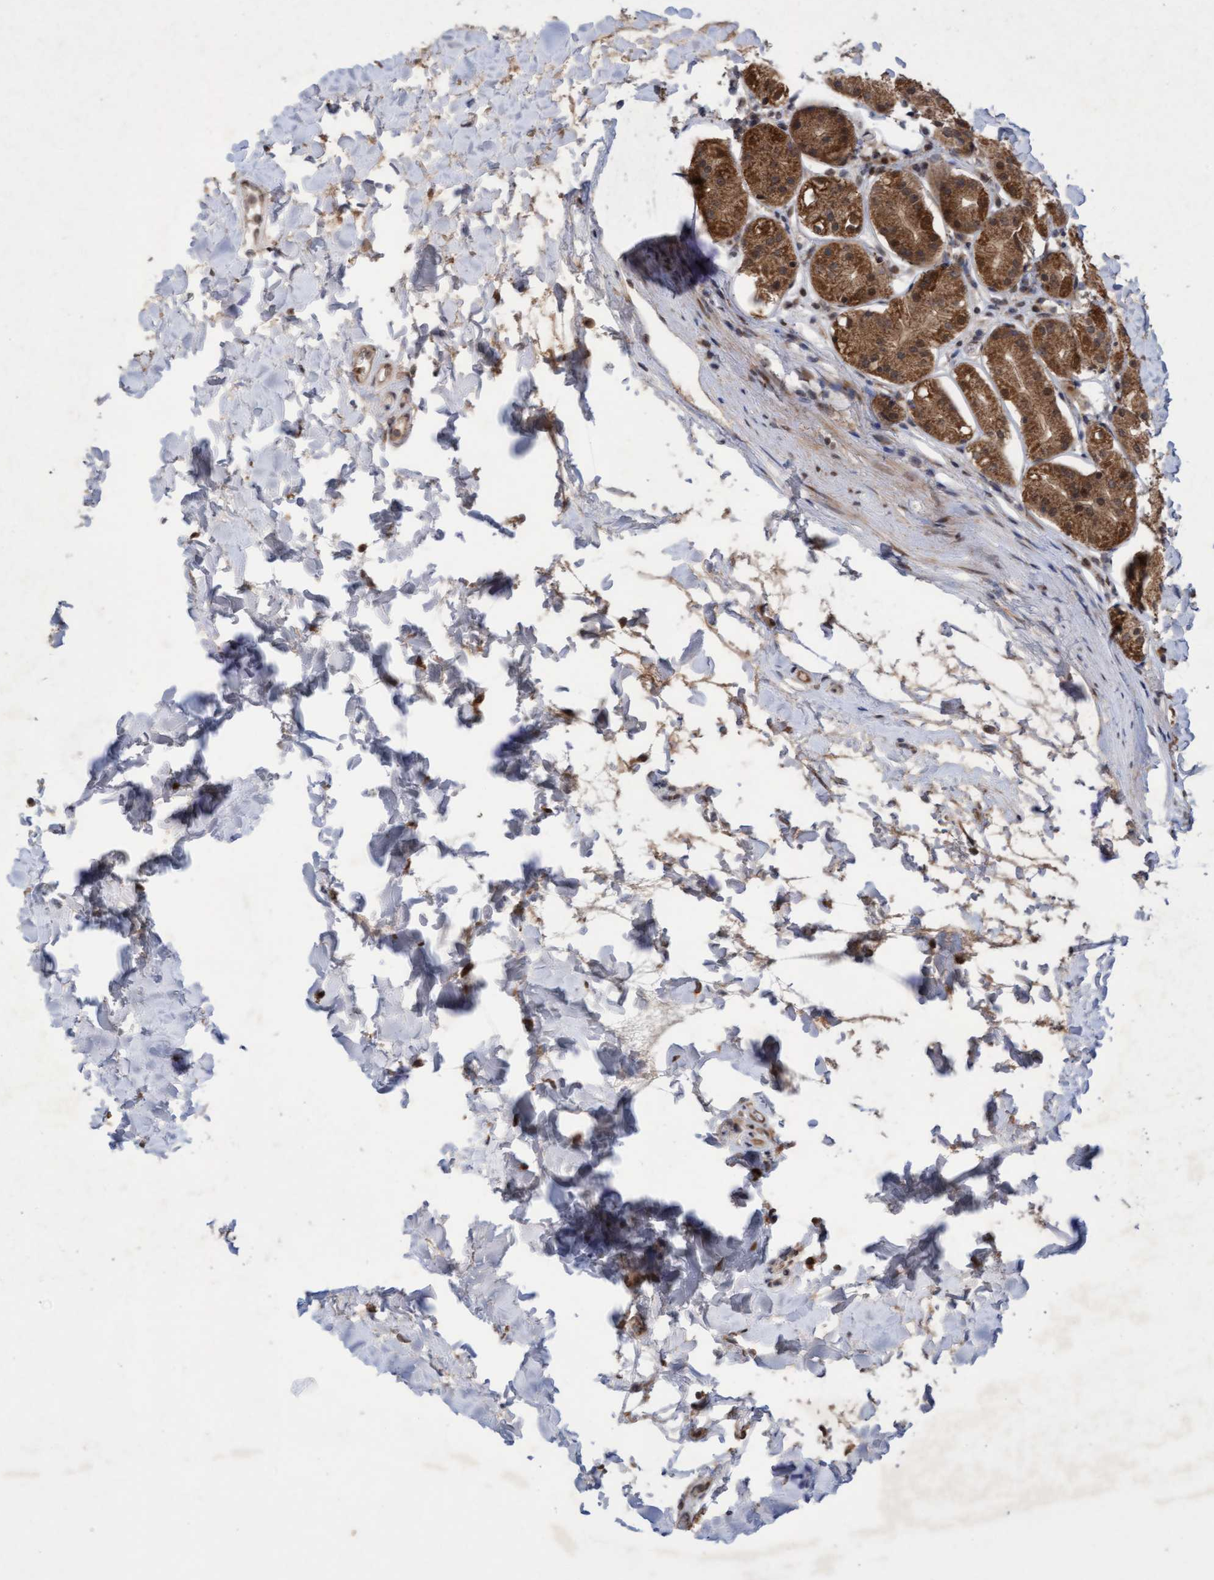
{"staining": {"intensity": "moderate", "quantity": ">75%", "location": "cytoplasmic/membranous,nuclear"}, "tissue": "stomach", "cell_type": "Glandular cells", "image_type": "normal", "snomed": [{"axis": "morphology", "description": "Normal tissue, NOS"}, {"axis": "topography", "description": "Stomach"}, {"axis": "topography", "description": "Stomach, lower"}], "caption": "IHC of unremarkable human stomach reveals medium levels of moderate cytoplasmic/membranous,nuclear expression in about >75% of glandular cells. Nuclei are stained in blue.", "gene": "TANC2", "patient": {"sex": "female", "age": 56}}